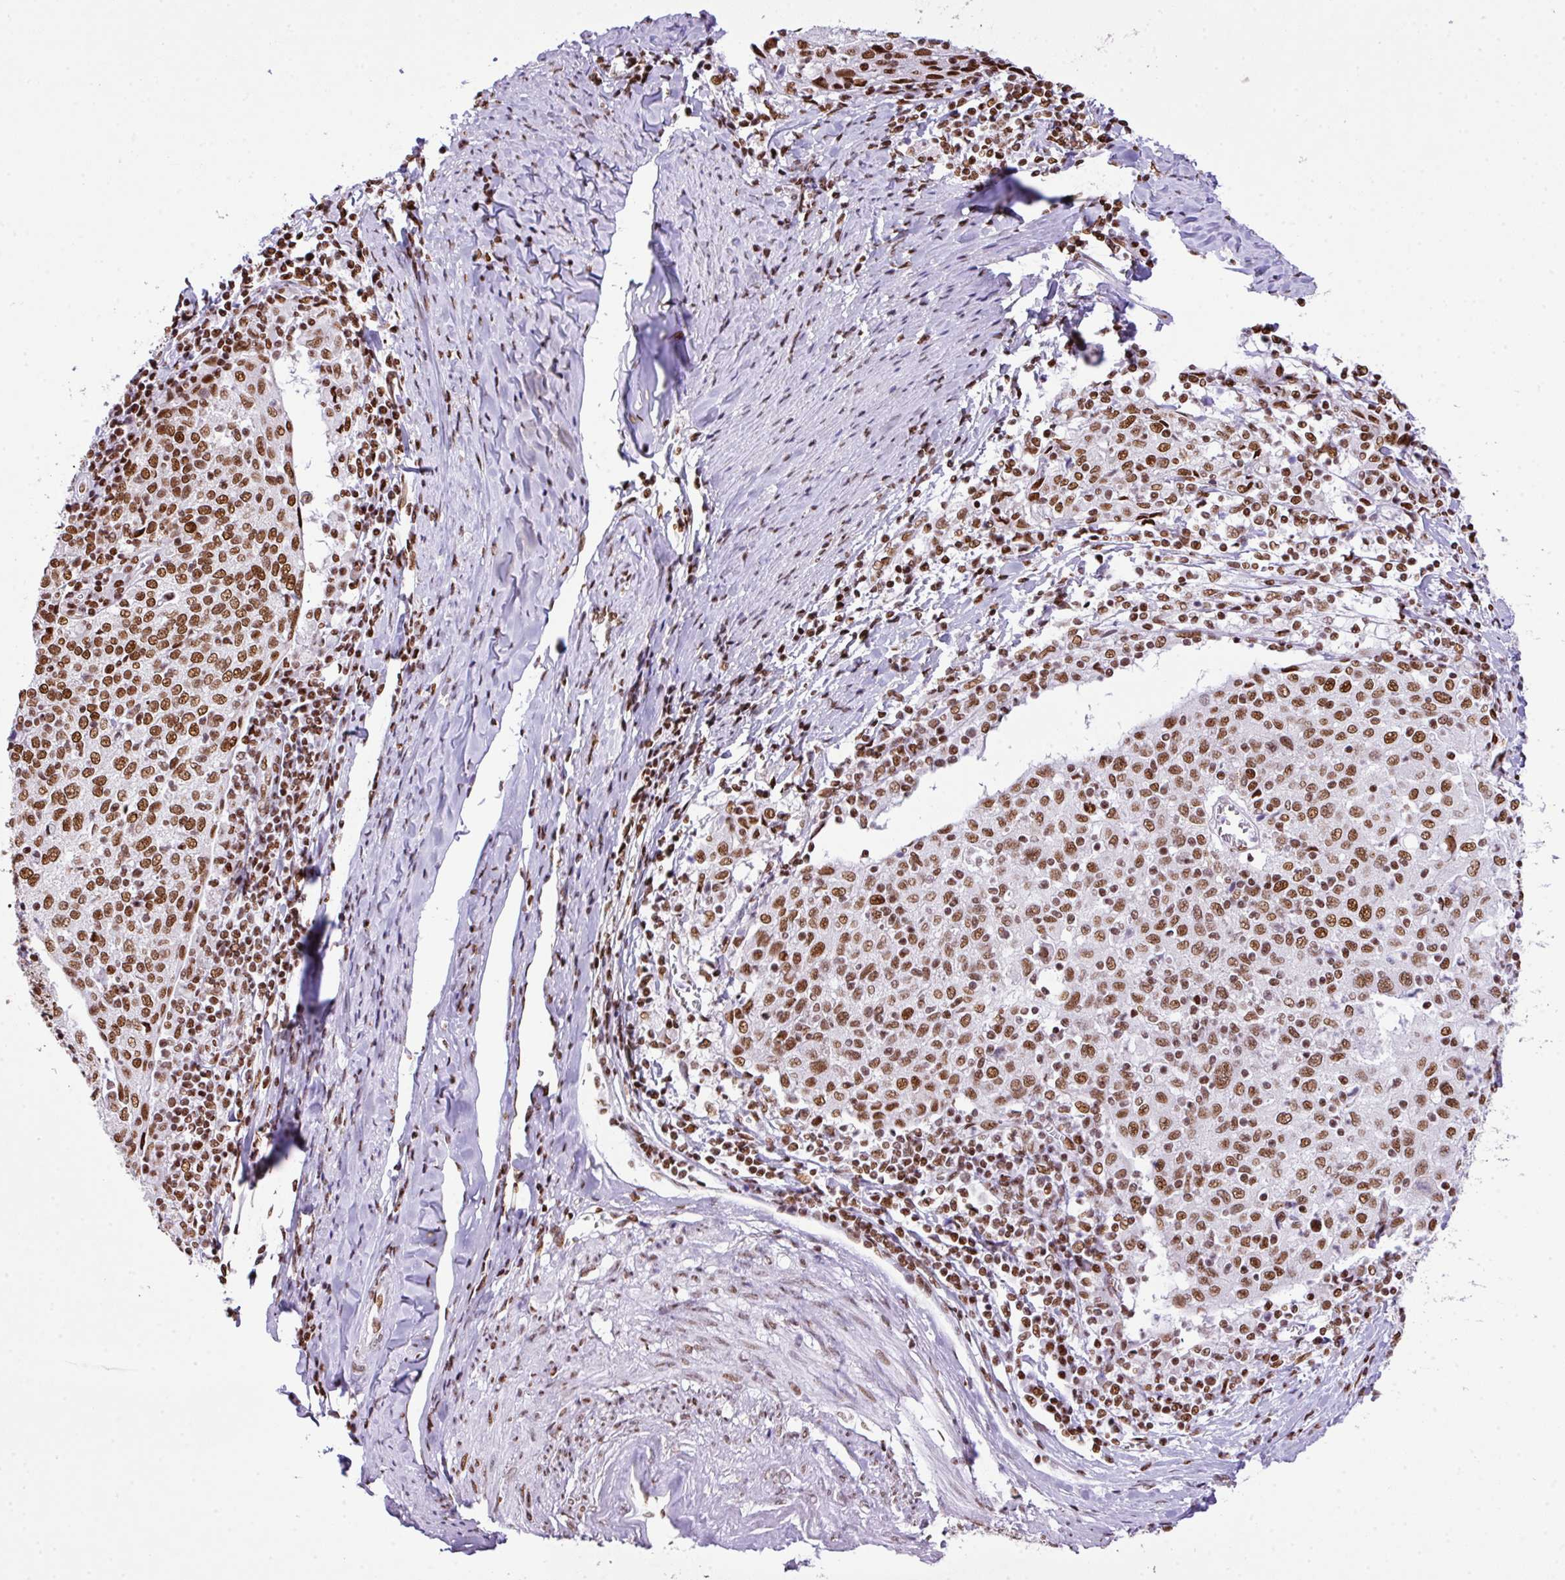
{"staining": {"intensity": "moderate", "quantity": ">75%", "location": "nuclear"}, "tissue": "cervical cancer", "cell_type": "Tumor cells", "image_type": "cancer", "snomed": [{"axis": "morphology", "description": "Squamous cell carcinoma, NOS"}, {"axis": "topography", "description": "Cervix"}], "caption": "Cervical cancer (squamous cell carcinoma) stained with DAB IHC demonstrates medium levels of moderate nuclear expression in about >75% of tumor cells.", "gene": "RARG", "patient": {"sex": "female", "age": 52}}